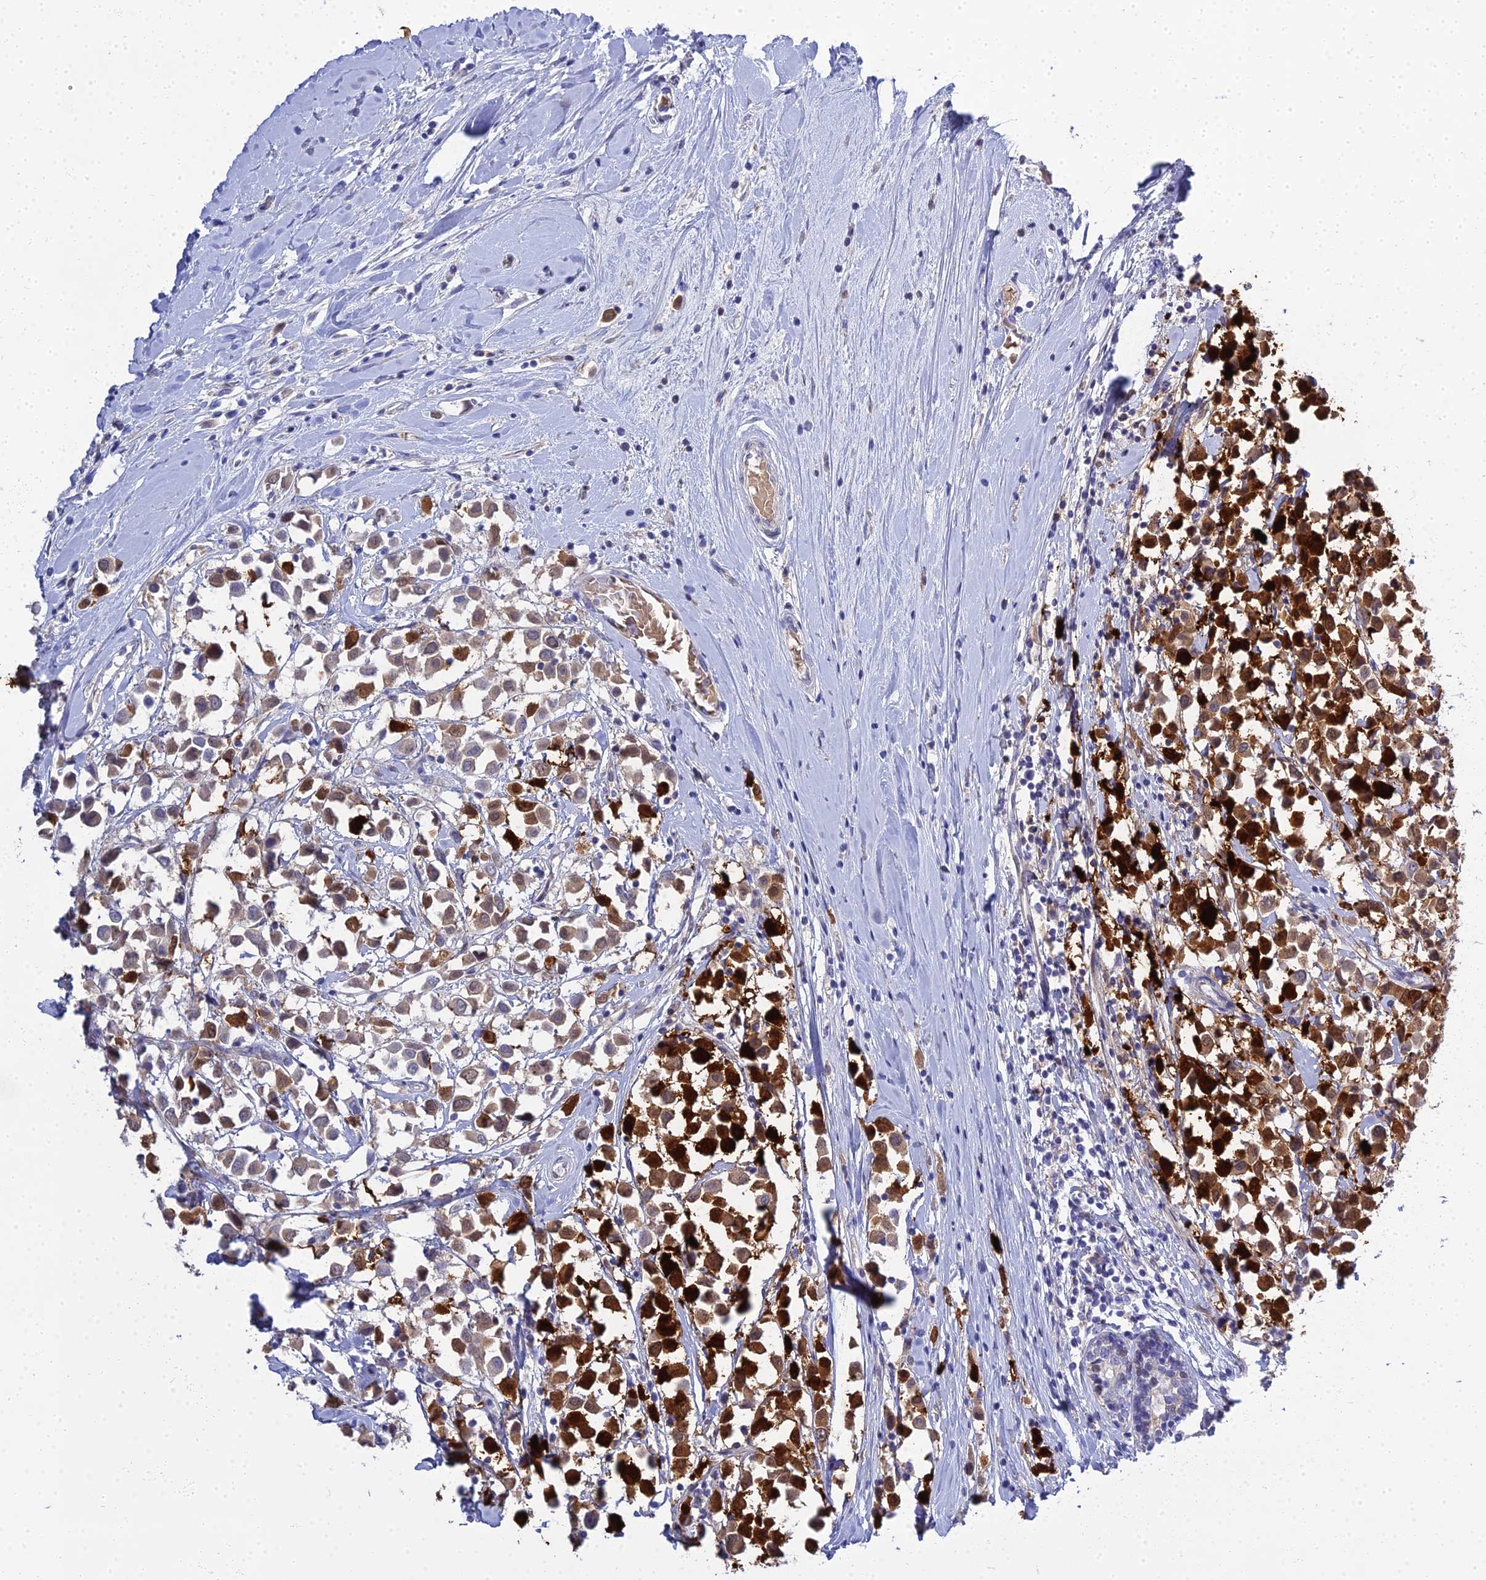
{"staining": {"intensity": "strong", "quantity": "25%-75%", "location": "cytoplasmic/membranous,nuclear"}, "tissue": "breast cancer", "cell_type": "Tumor cells", "image_type": "cancer", "snomed": [{"axis": "morphology", "description": "Duct carcinoma"}, {"axis": "topography", "description": "Breast"}], "caption": "Immunohistochemical staining of breast cancer reveals high levels of strong cytoplasmic/membranous and nuclear protein expression in approximately 25%-75% of tumor cells.", "gene": "S100A7", "patient": {"sex": "female", "age": 61}}